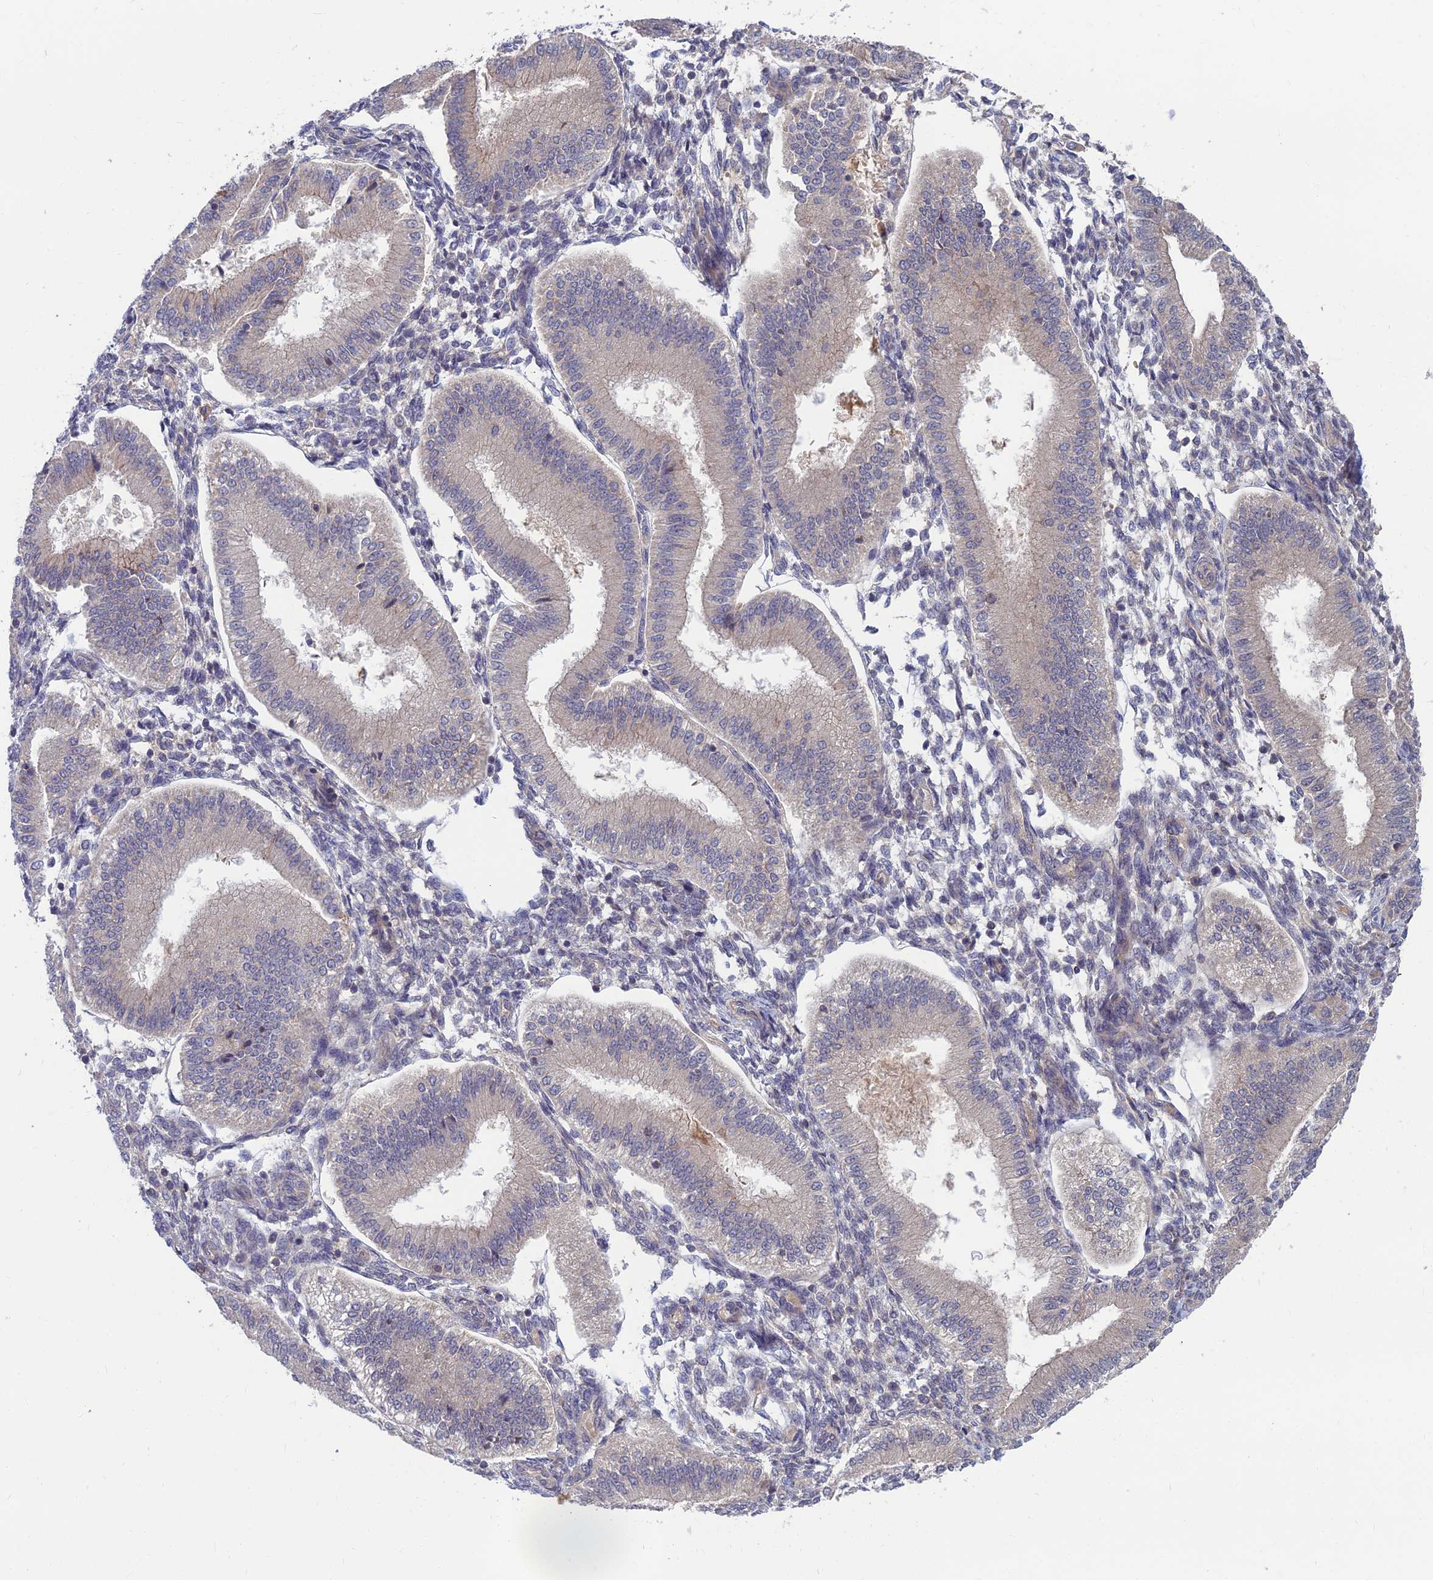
{"staining": {"intensity": "negative", "quantity": "none", "location": "none"}, "tissue": "endometrium", "cell_type": "Cells in endometrial stroma", "image_type": "normal", "snomed": [{"axis": "morphology", "description": "Normal tissue, NOS"}, {"axis": "topography", "description": "Endometrium"}], "caption": "This is an IHC micrograph of benign human endometrium. There is no positivity in cells in endometrial stroma.", "gene": "OPA3", "patient": {"sex": "female", "age": 39}}